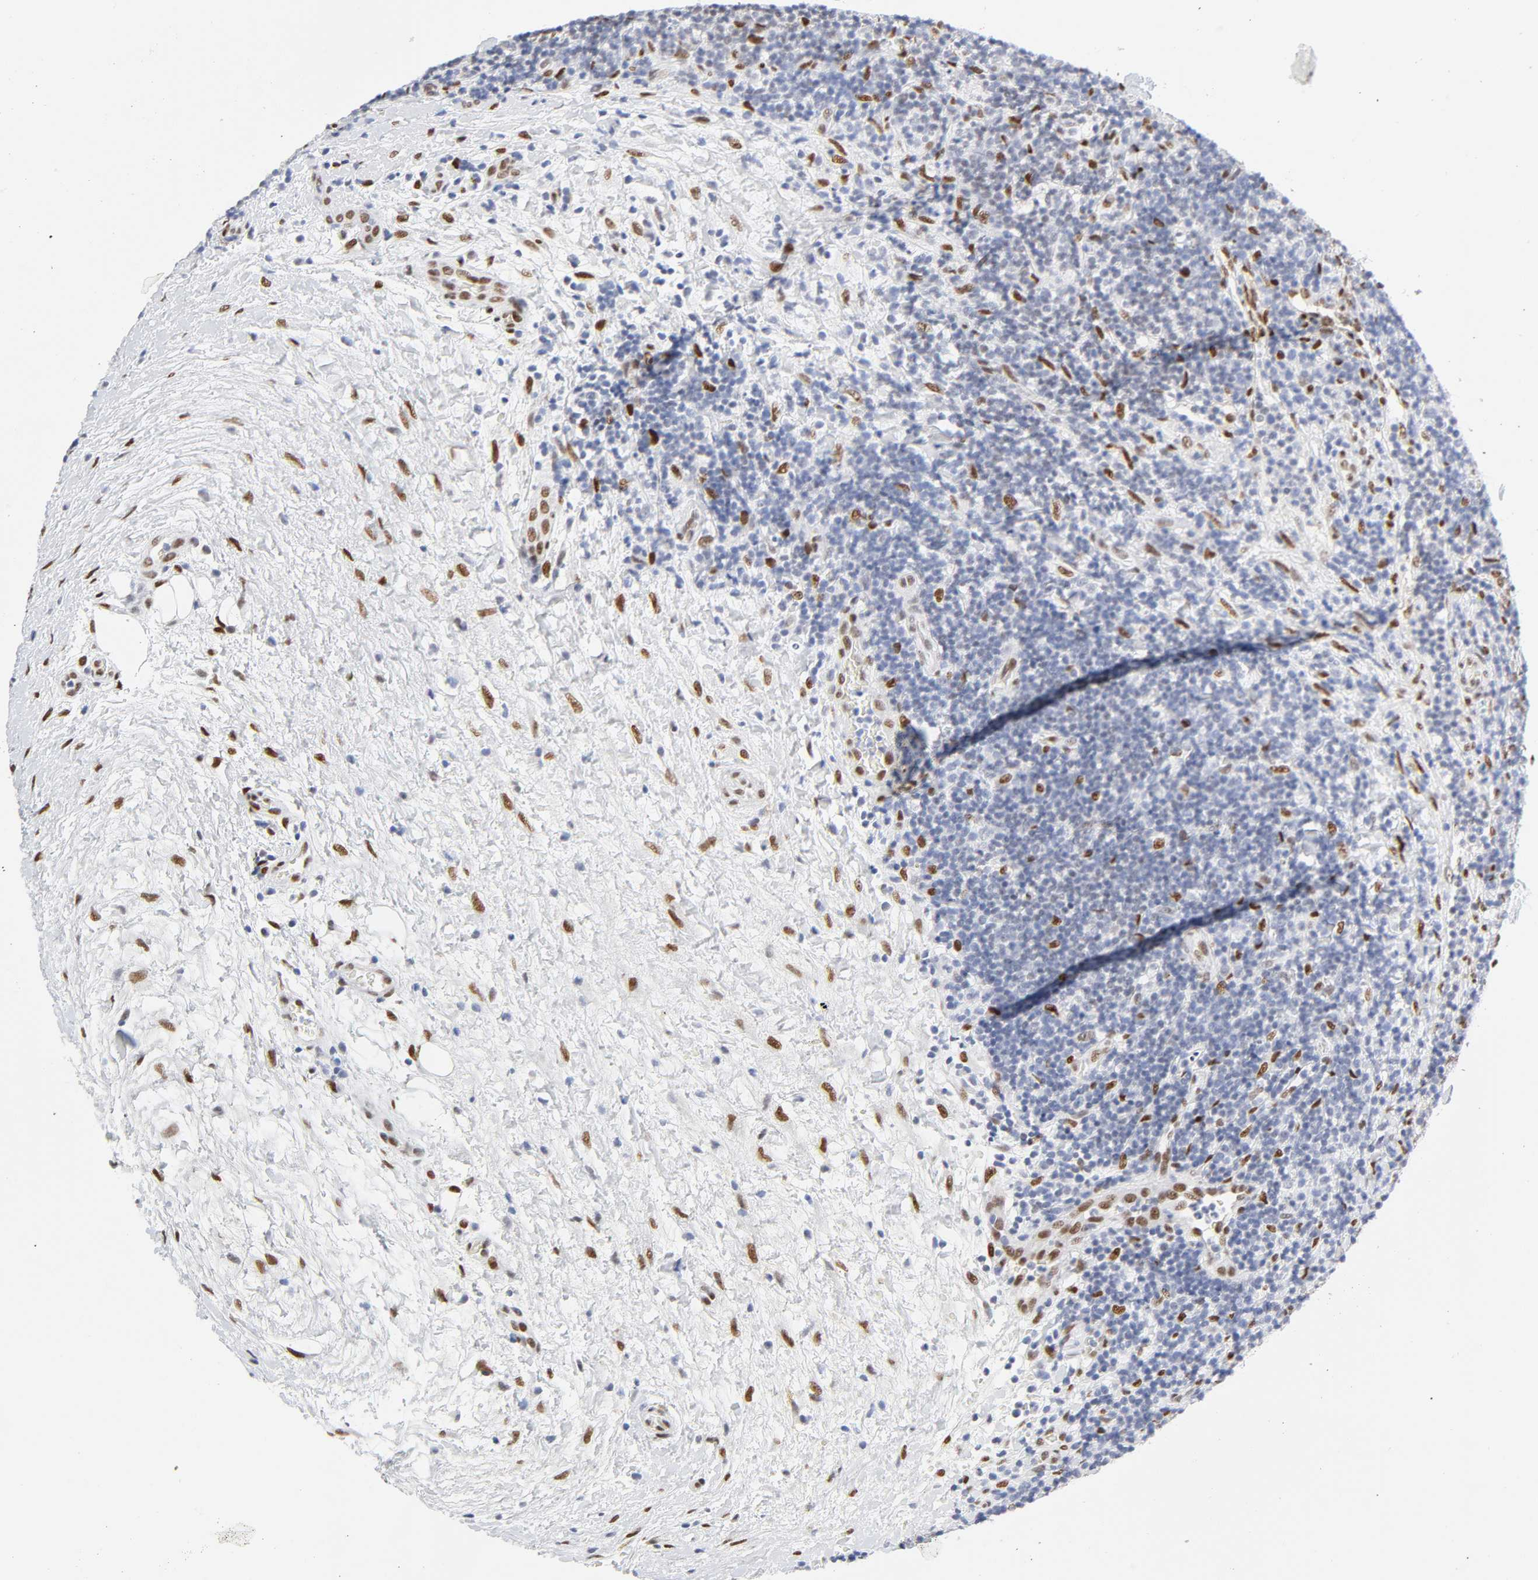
{"staining": {"intensity": "moderate", "quantity": "25%-75%", "location": "nuclear"}, "tissue": "lymphoma", "cell_type": "Tumor cells", "image_type": "cancer", "snomed": [{"axis": "morphology", "description": "Malignant lymphoma, non-Hodgkin's type, Low grade"}, {"axis": "topography", "description": "Lymph node"}], "caption": "The micrograph displays immunohistochemical staining of lymphoma. There is moderate nuclear positivity is appreciated in approximately 25%-75% of tumor cells.", "gene": "NFIC", "patient": {"sex": "female", "age": 76}}